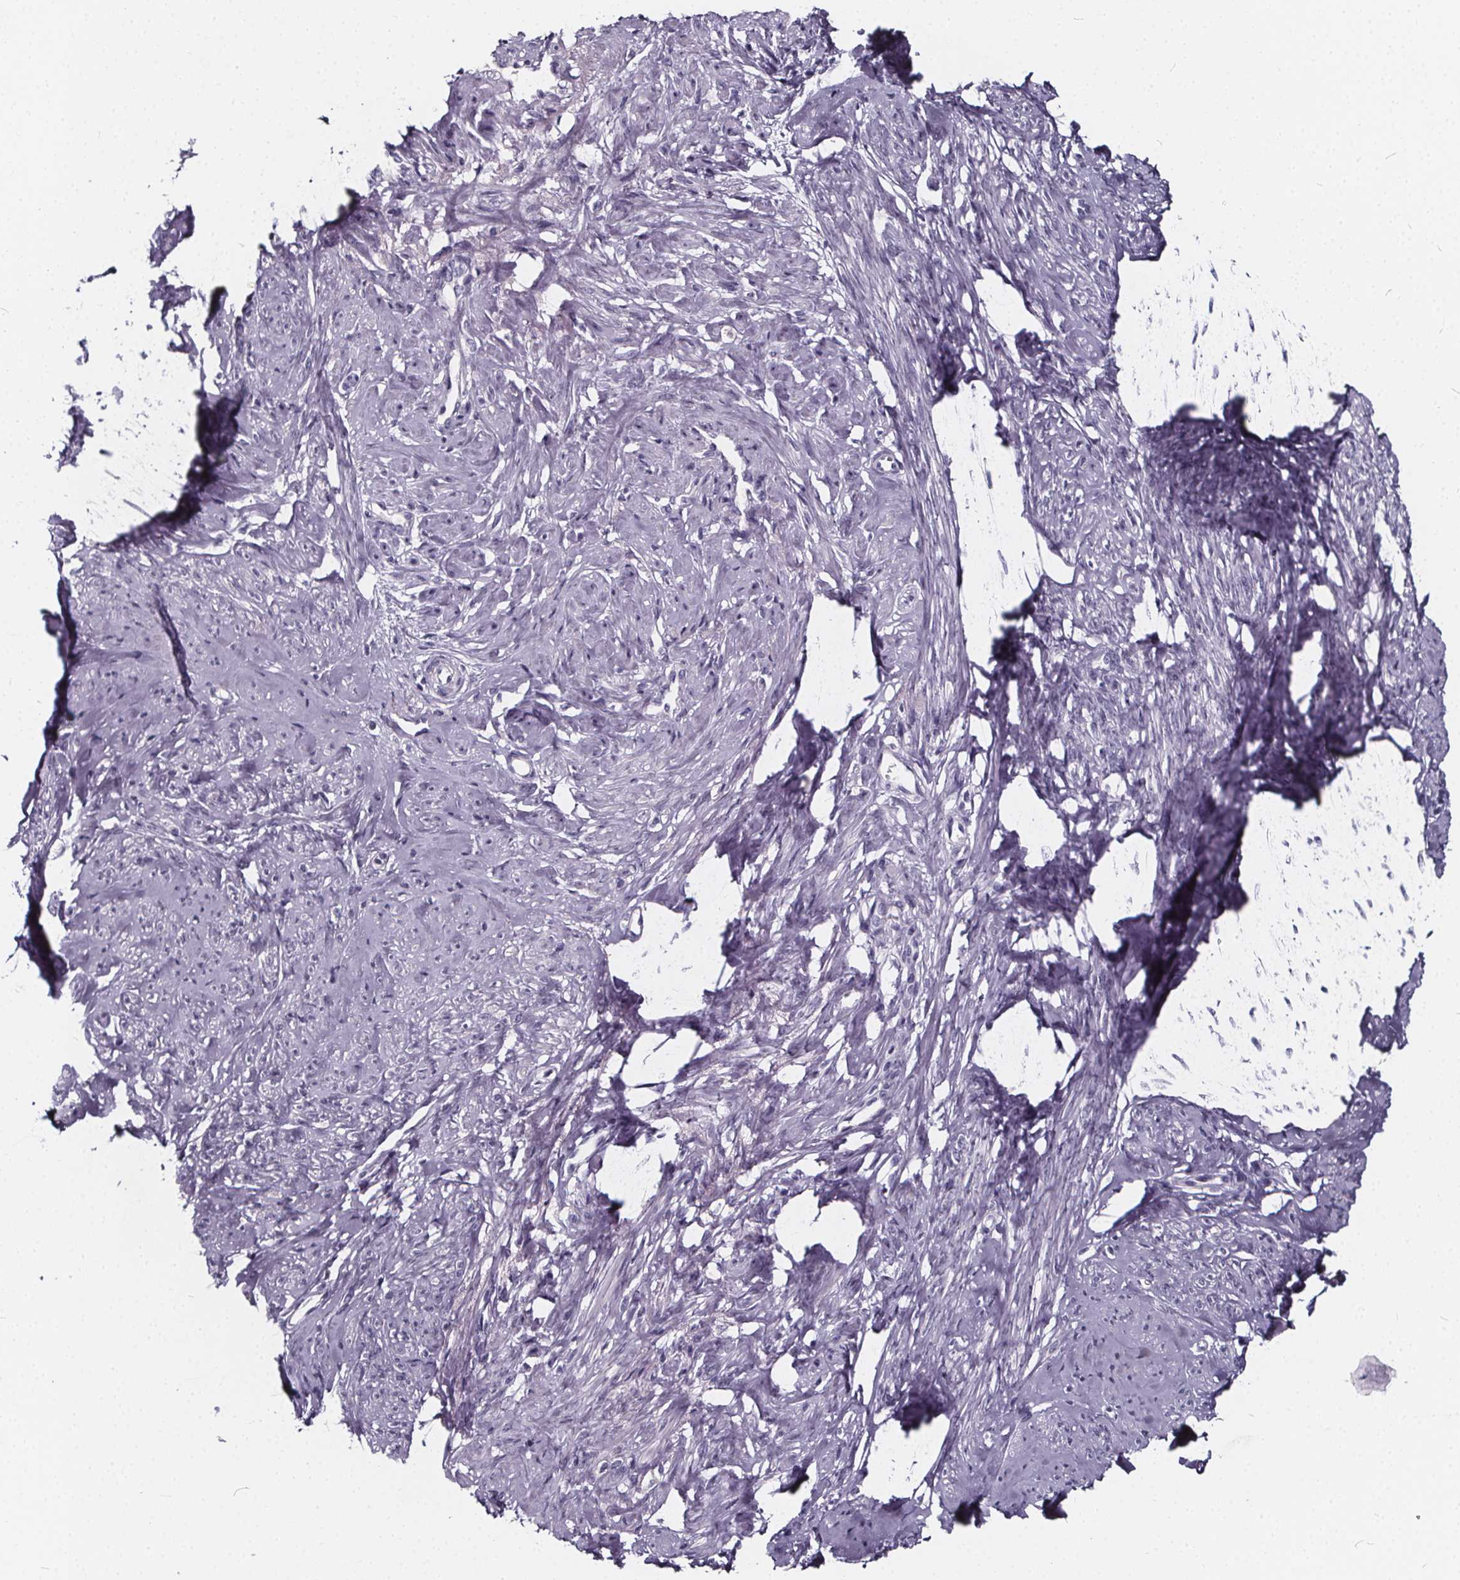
{"staining": {"intensity": "negative", "quantity": "none", "location": "none"}, "tissue": "smooth muscle", "cell_type": "Smooth muscle cells", "image_type": "normal", "snomed": [{"axis": "morphology", "description": "Normal tissue, NOS"}, {"axis": "topography", "description": "Smooth muscle"}], "caption": "The image shows no staining of smooth muscle cells in normal smooth muscle.", "gene": "SPEF2", "patient": {"sex": "female", "age": 48}}